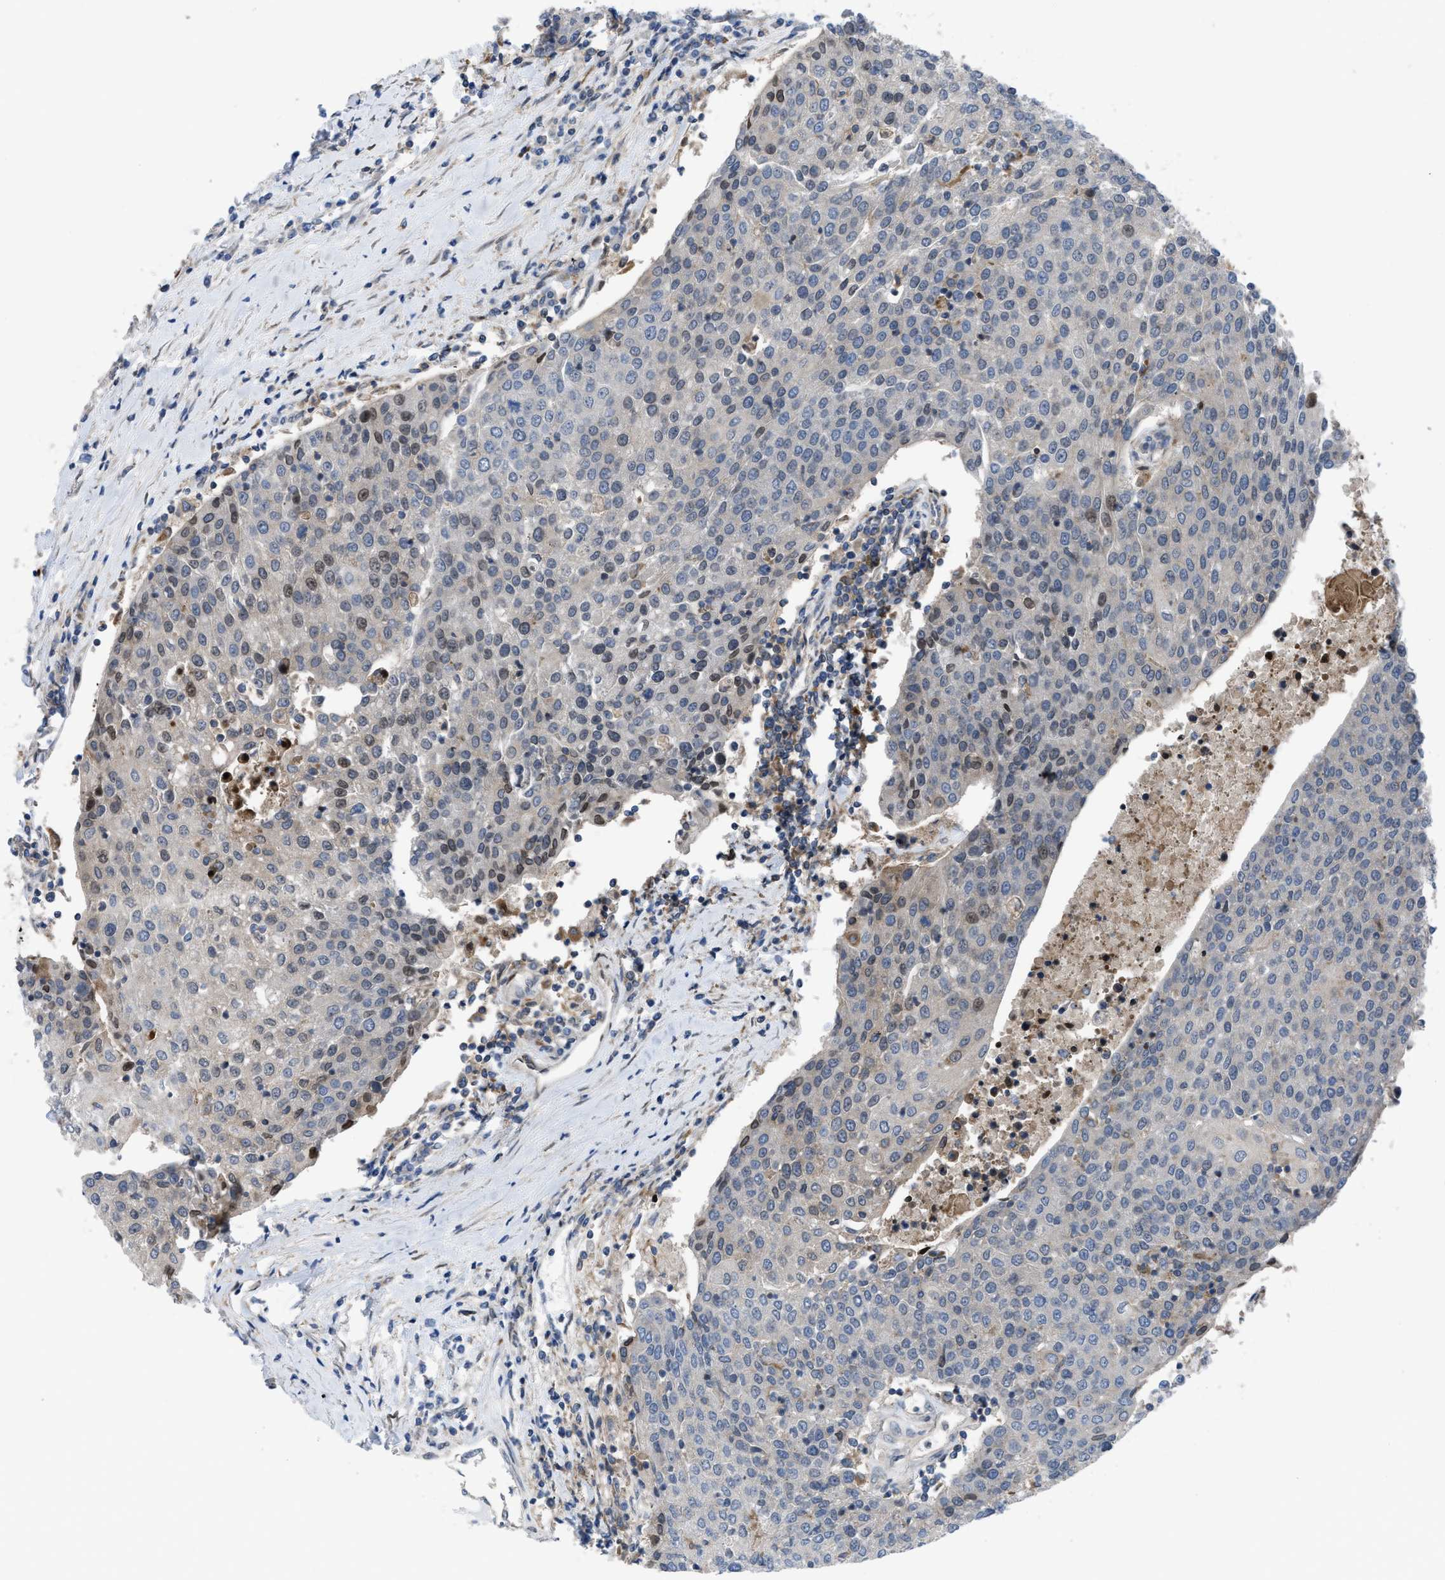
{"staining": {"intensity": "moderate", "quantity": "<25%", "location": "nuclear"}, "tissue": "urothelial cancer", "cell_type": "Tumor cells", "image_type": "cancer", "snomed": [{"axis": "morphology", "description": "Urothelial carcinoma, High grade"}, {"axis": "topography", "description": "Urinary bladder"}], "caption": "Immunohistochemical staining of urothelial cancer demonstrates low levels of moderate nuclear staining in about <25% of tumor cells.", "gene": "MYO18A", "patient": {"sex": "female", "age": 85}}